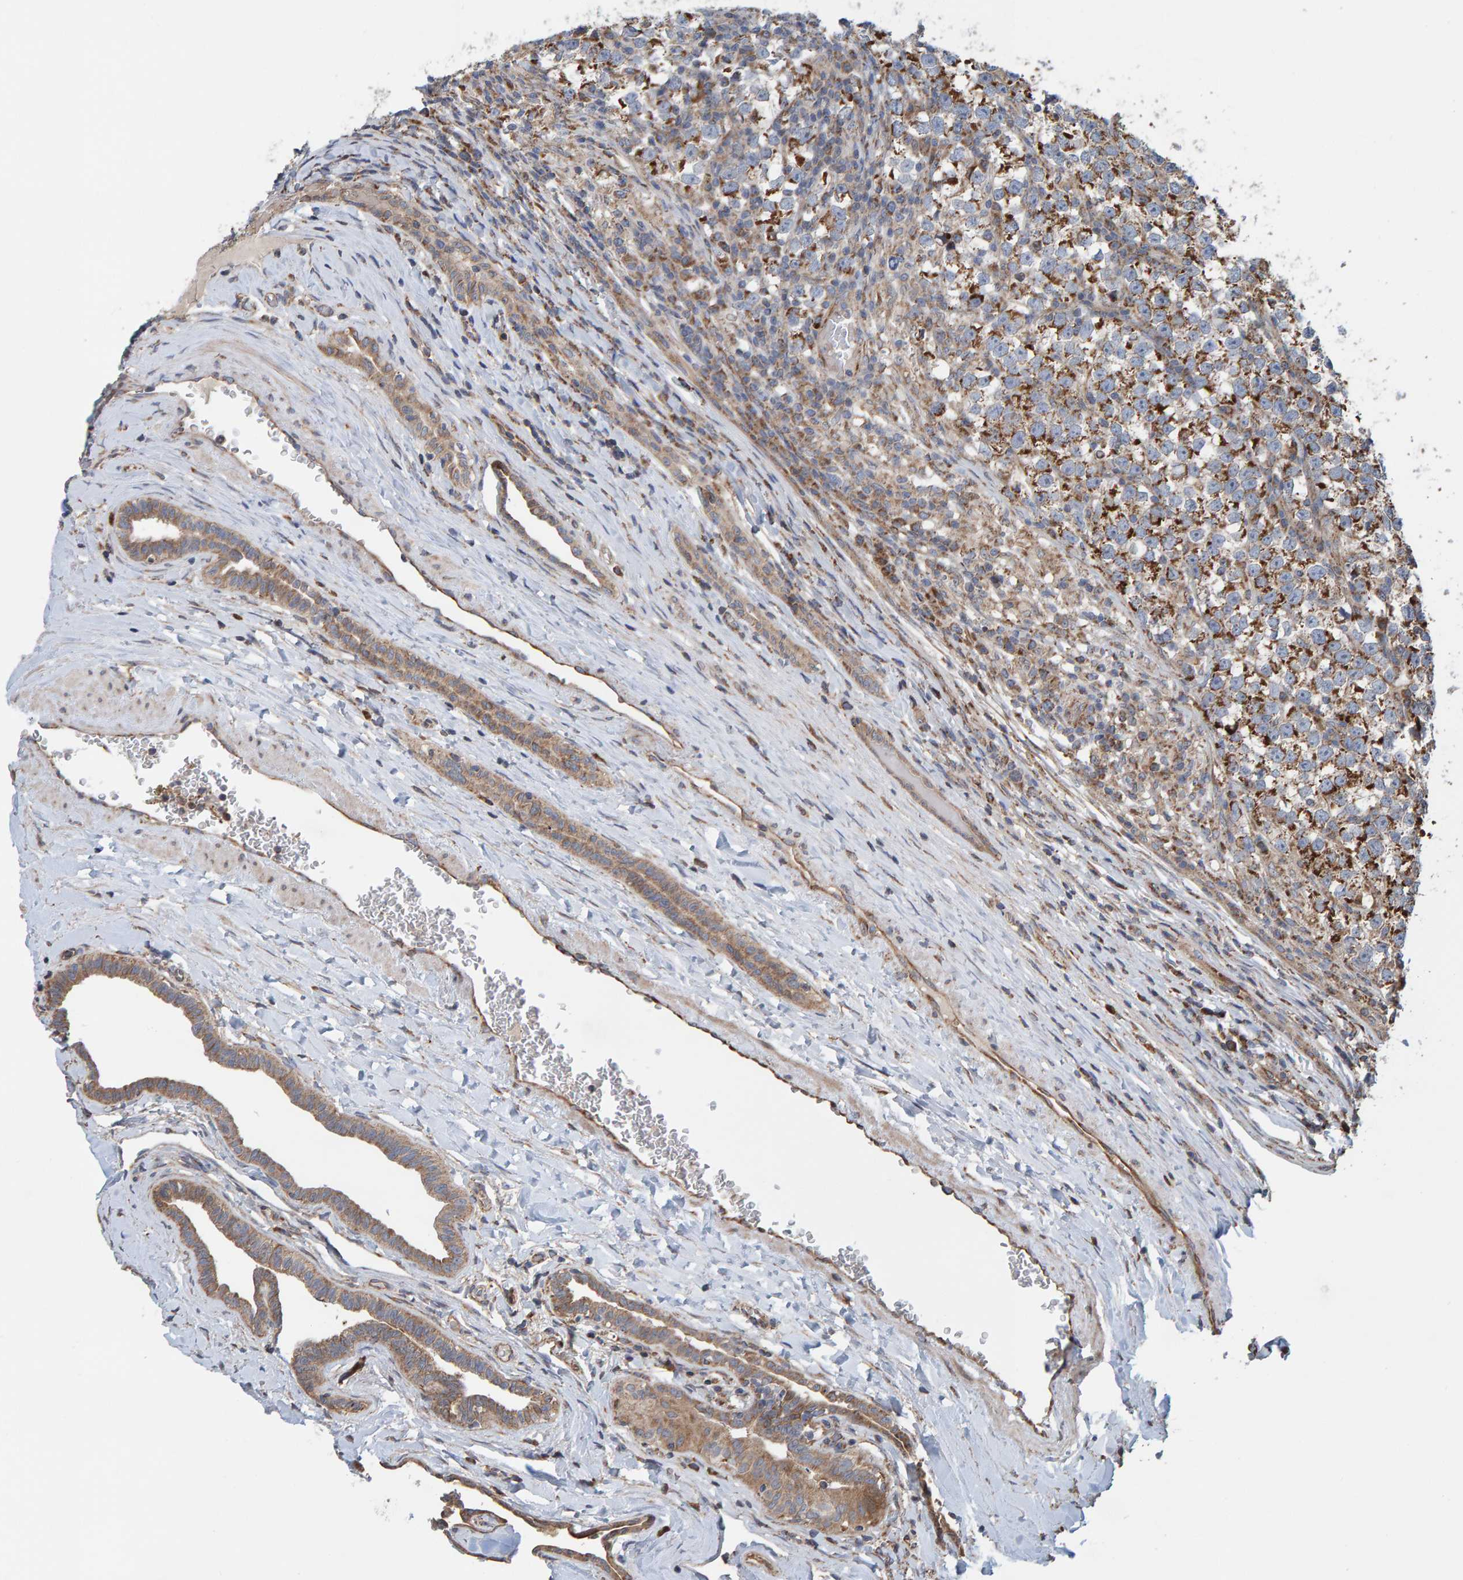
{"staining": {"intensity": "strong", "quantity": ">75%", "location": "cytoplasmic/membranous"}, "tissue": "testis cancer", "cell_type": "Tumor cells", "image_type": "cancer", "snomed": [{"axis": "morphology", "description": "Normal tissue, NOS"}, {"axis": "morphology", "description": "Seminoma, NOS"}, {"axis": "topography", "description": "Testis"}], "caption": "DAB (3,3'-diaminobenzidine) immunohistochemical staining of human seminoma (testis) reveals strong cytoplasmic/membranous protein positivity in approximately >75% of tumor cells. The staining was performed using DAB (3,3'-diaminobenzidine), with brown indicating positive protein expression. Nuclei are stained blue with hematoxylin.", "gene": "MRPL45", "patient": {"sex": "male", "age": 43}}